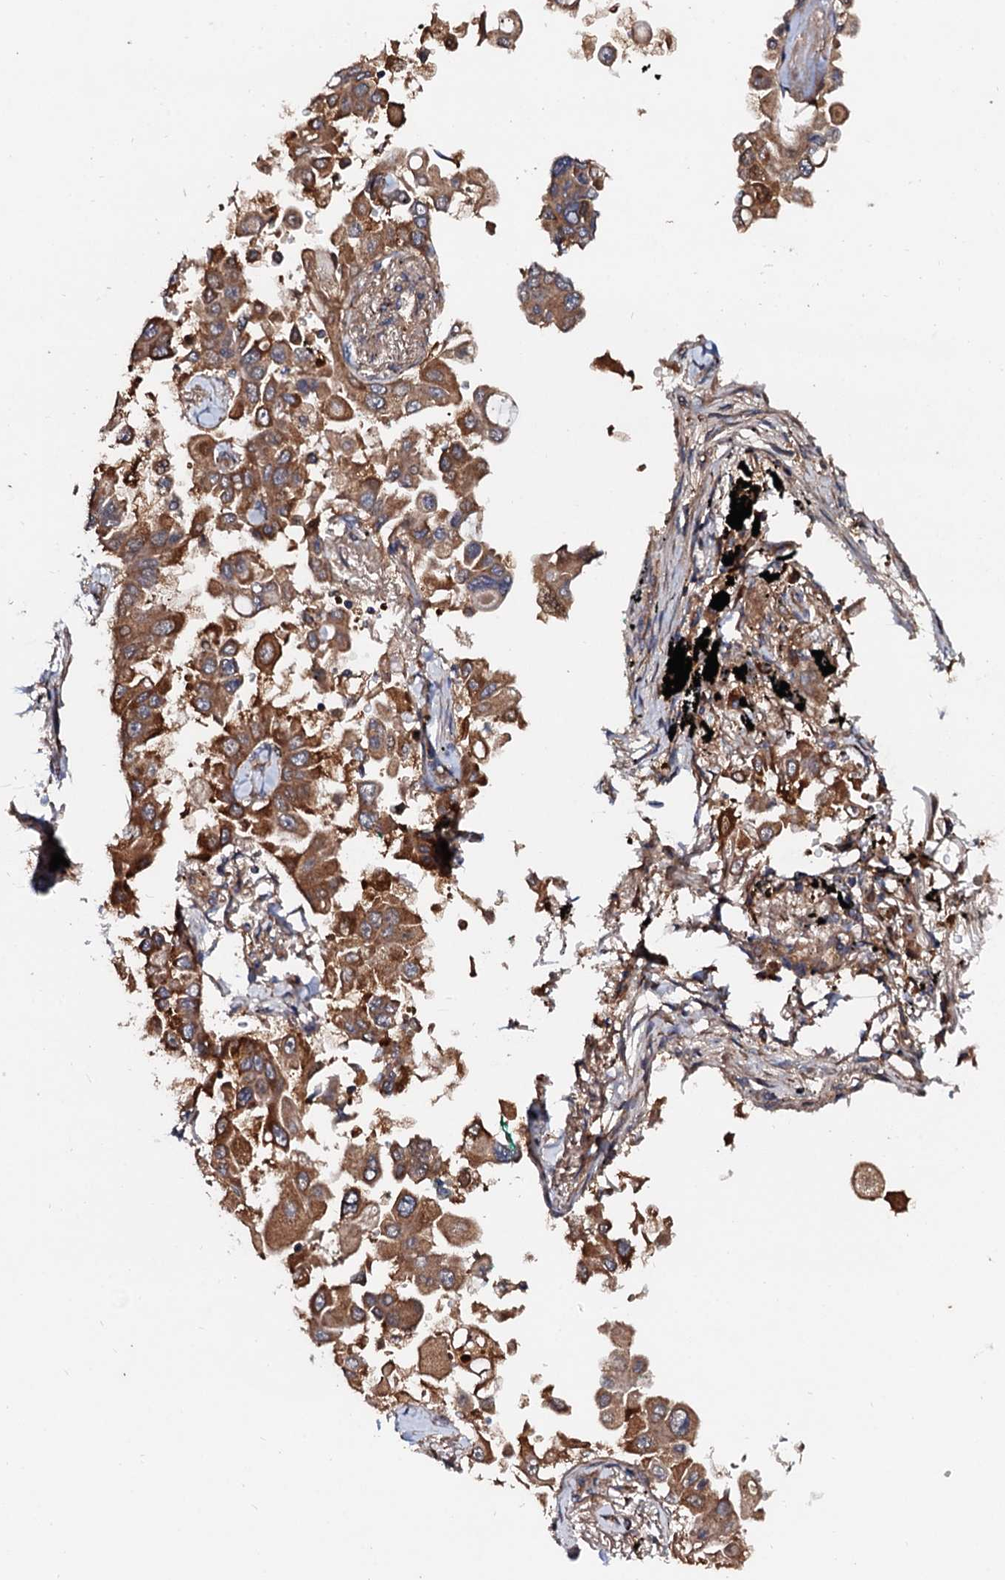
{"staining": {"intensity": "moderate", "quantity": ">75%", "location": "cytoplasmic/membranous"}, "tissue": "lung cancer", "cell_type": "Tumor cells", "image_type": "cancer", "snomed": [{"axis": "morphology", "description": "Adenocarcinoma, NOS"}, {"axis": "topography", "description": "Lung"}], "caption": "A photomicrograph showing moderate cytoplasmic/membranous expression in about >75% of tumor cells in lung adenocarcinoma, as visualized by brown immunohistochemical staining.", "gene": "EXTL1", "patient": {"sex": "female", "age": 67}}